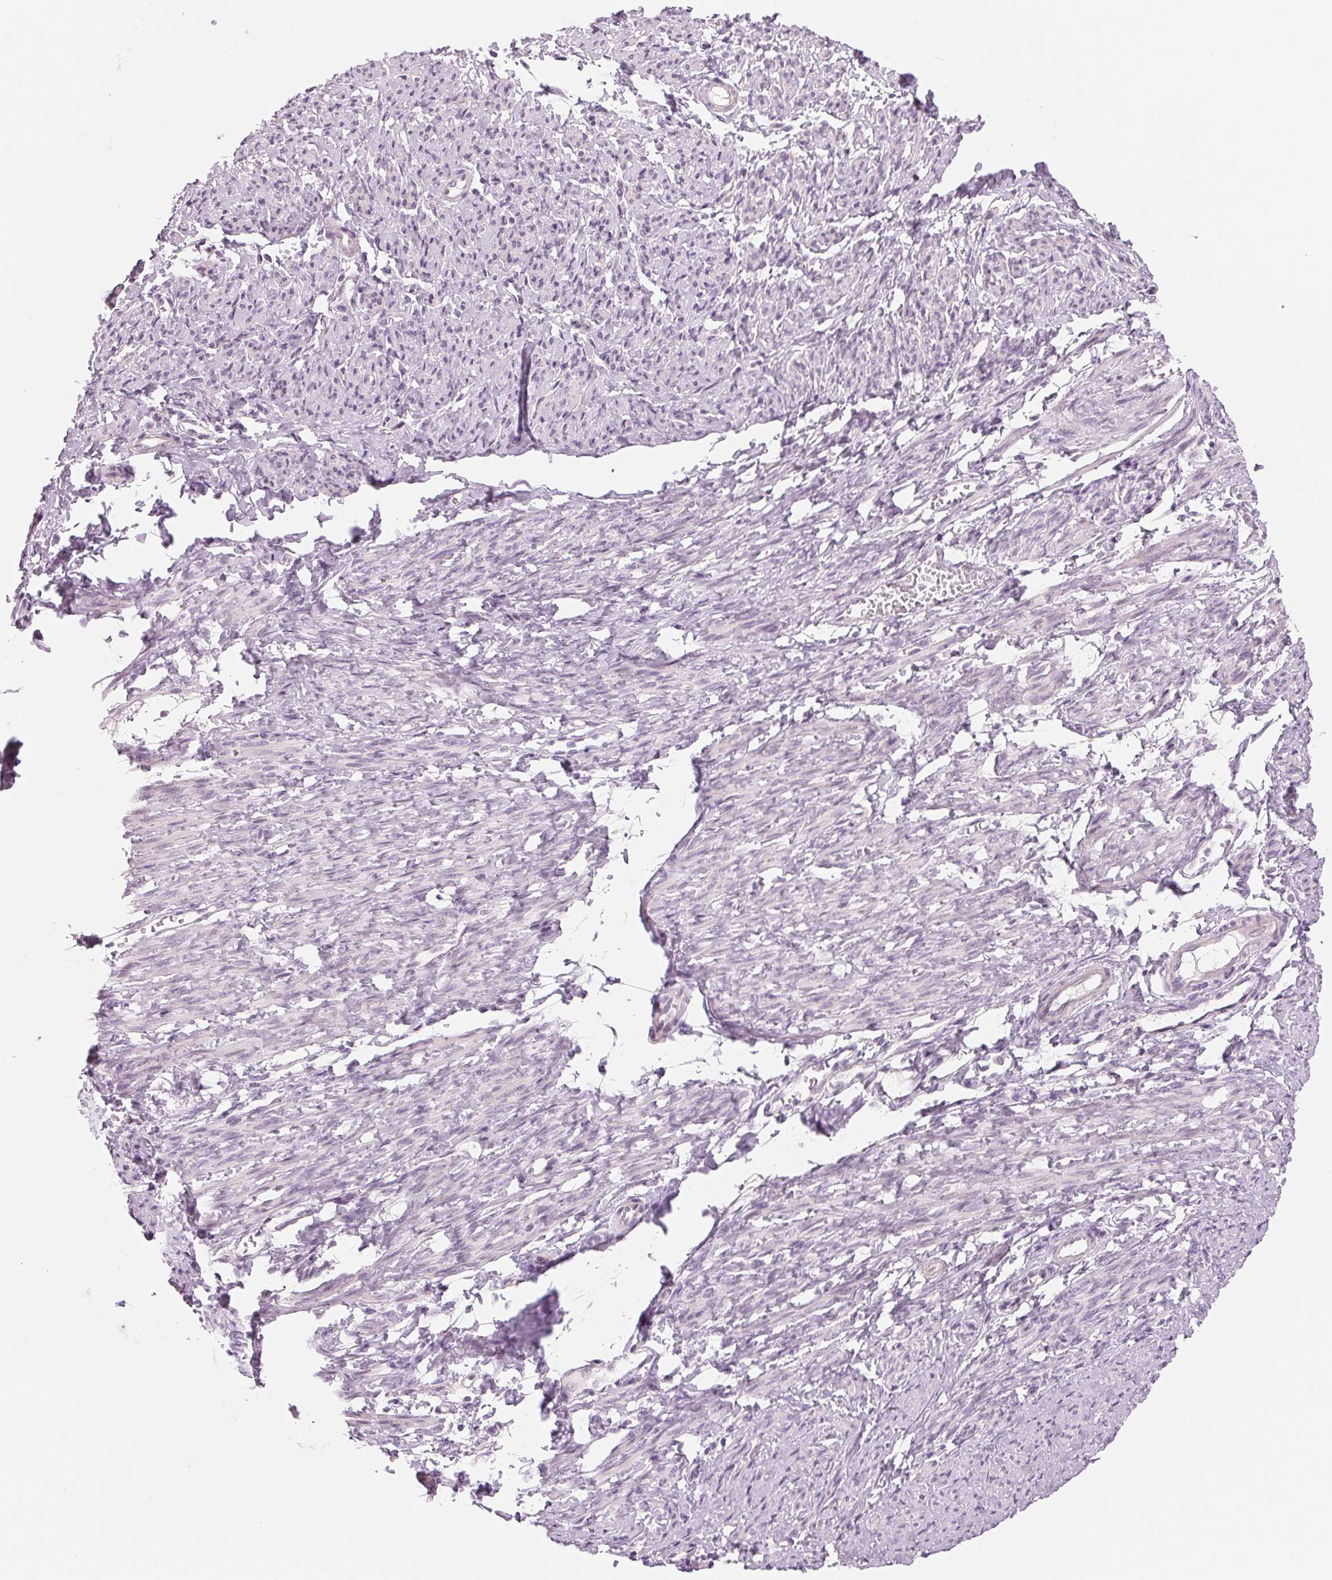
{"staining": {"intensity": "negative", "quantity": "none", "location": "none"}, "tissue": "smooth muscle", "cell_type": "Smooth muscle cells", "image_type": "normal", "snomed": [{"axis": "morphology", "description": "Normal tissue, NOS"}, {"axis": "topography", "description": "Smooth muscle"}], "caption": "DAB (3,3'-diaminobenzidine) immunohistochemical staining of normal human smooth muscle reveals no significant staining in smooth muscle cells.", "gene": "CCDC168", "patient": {"sex": "female", "age": 65}}